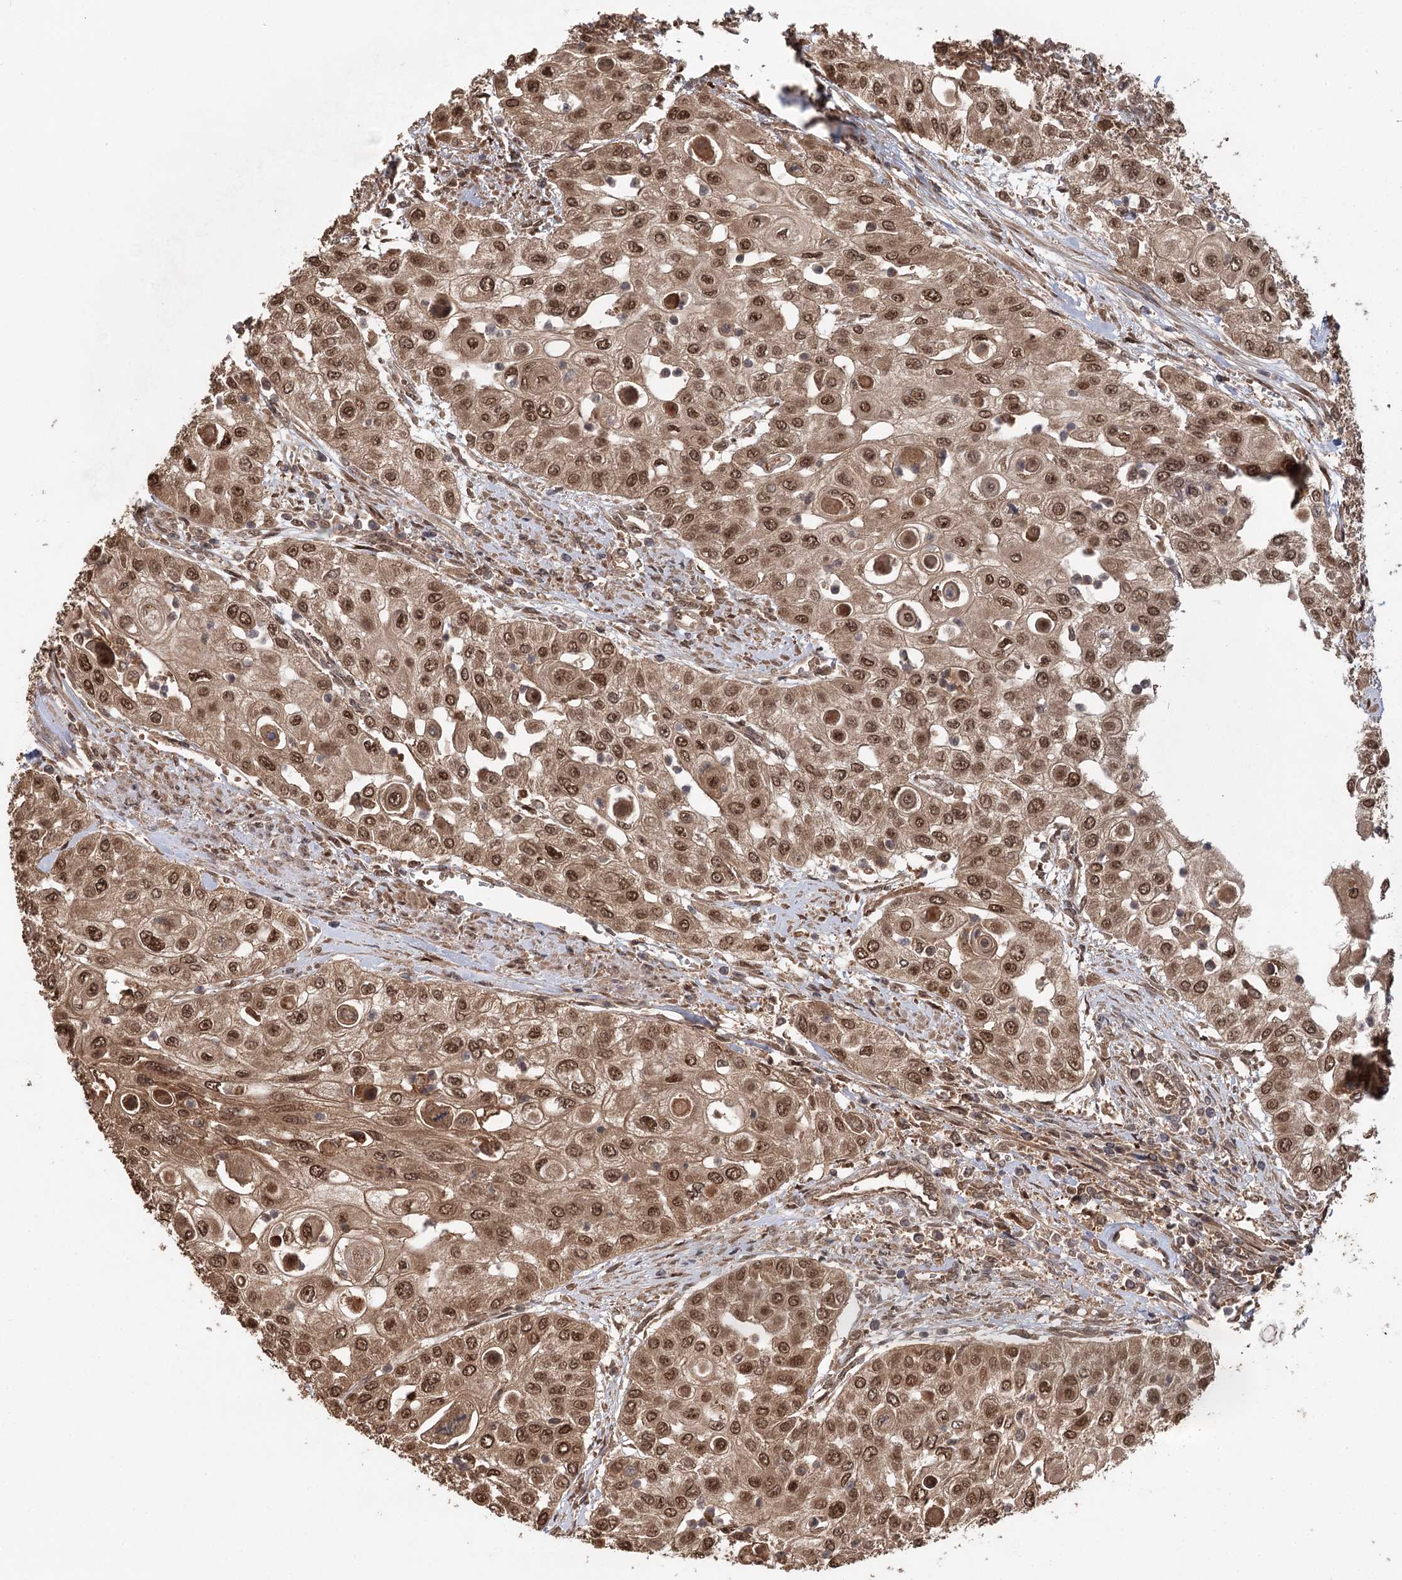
{"staining": {"intensity": "moderate", "quantity": ">75%", "location": "cytoplasmic/membranous,nuclear"}, "tissue": "urothelial cancer", "cell_type": "Tumor cells", "image_type": "cancer", "snomed": [{"axis": "morphology", "description": "Urothelial carcinoma, High grade"}, {"axis": "topography", "description": "Urinary bladder"}], "caption": "A high-resolution histopathology image shows immunohistochemistry (IHC) staining of urothelial cancer, which displays moderate cytoplasmic/membranous and nuclear positivity in approximately >75% of tumor cells.", "gene": "N6AMT1", "patient": {"sex": "female", "age": 79}}